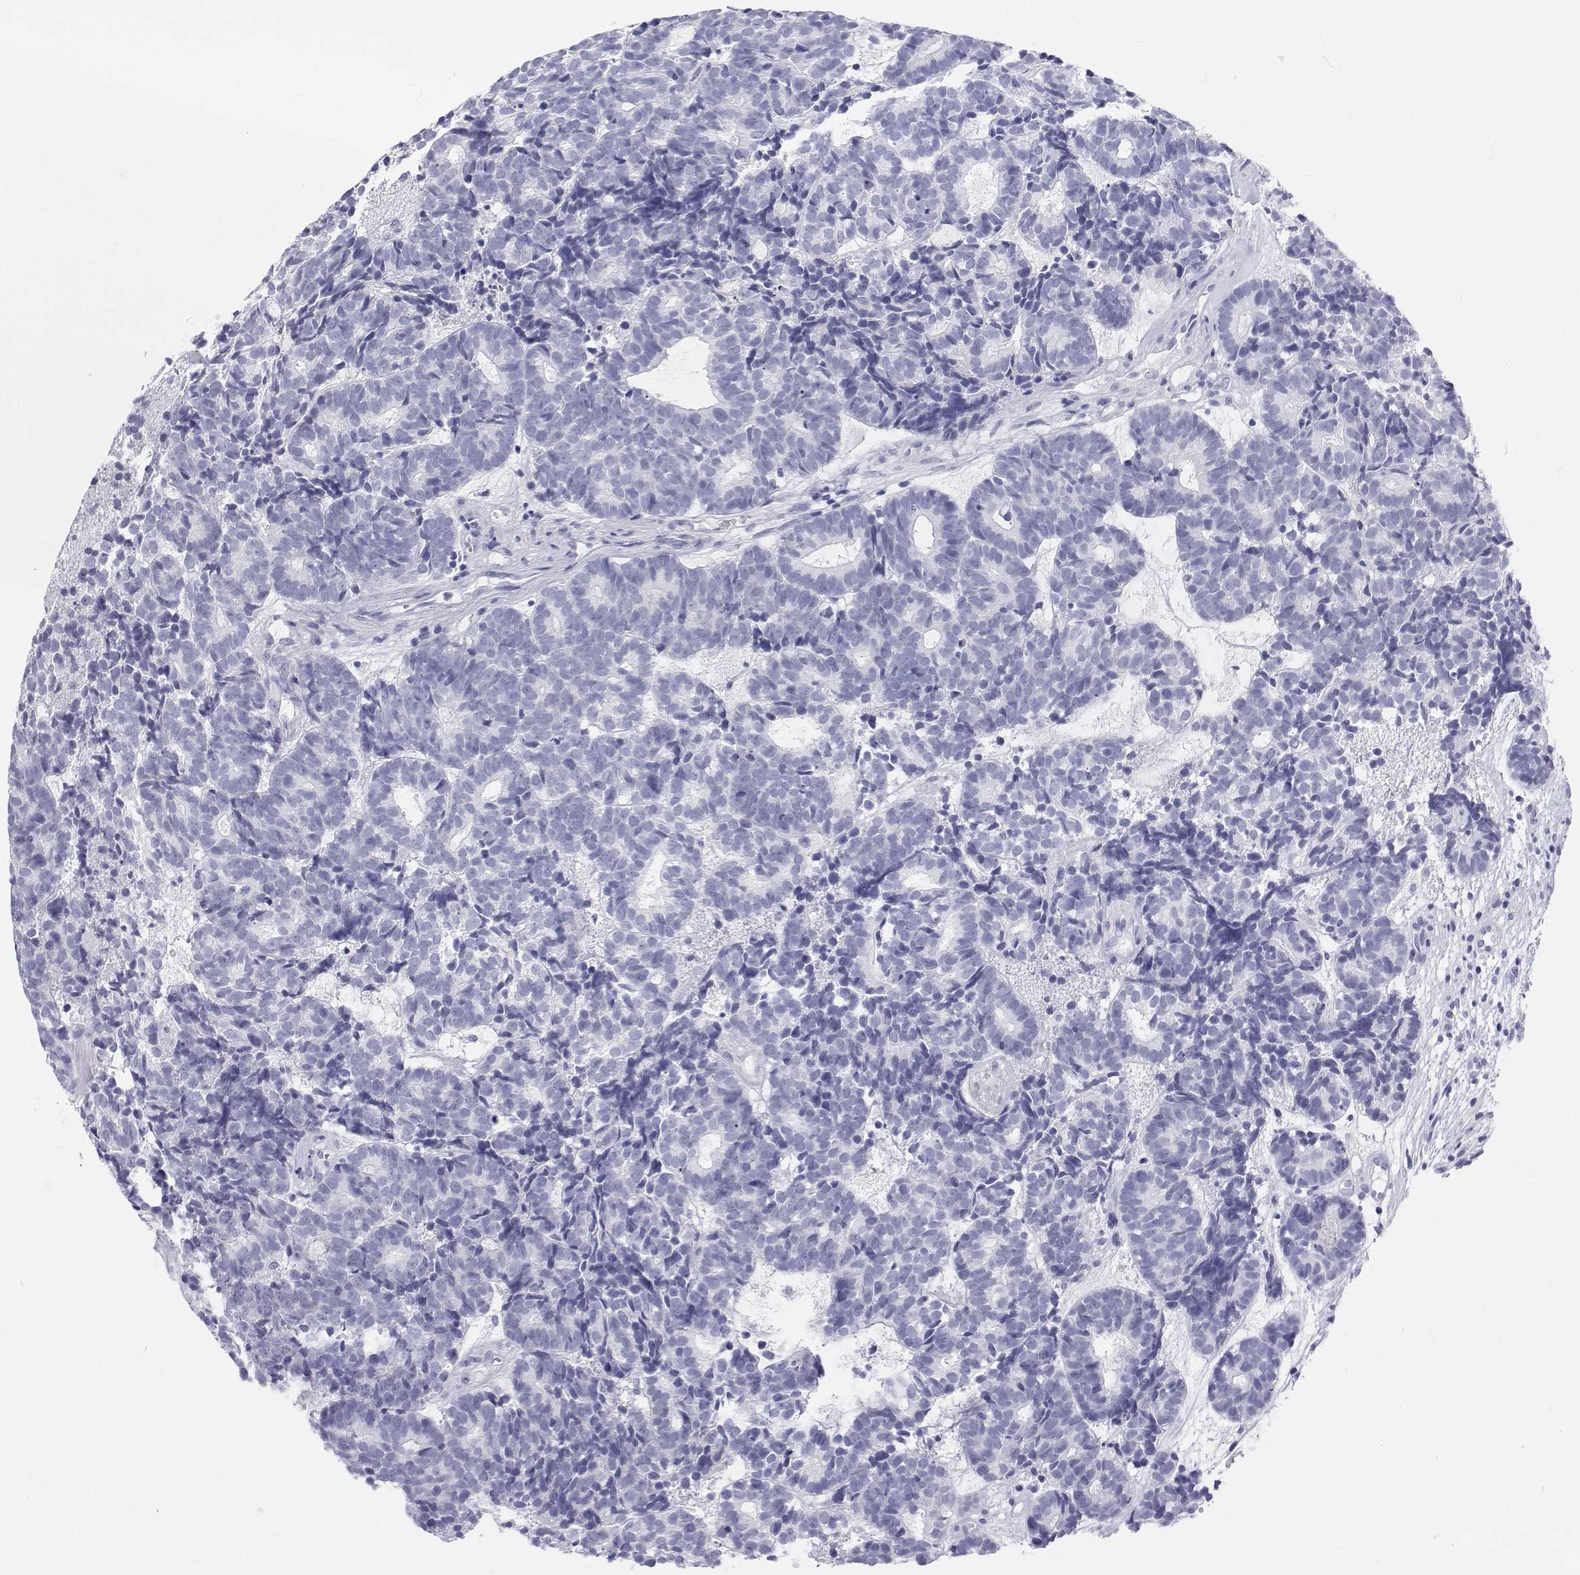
{"staining": {"intensity": "negative", "quantity": "none", "location": "none"}, "tissue": "head and neck cancer", "cell_type": "Tumor cells", "image_type": "cancer", "snomed": [{"axis": "morphology", "description": "Adenocarcinoma, NOS"}, {"axis": "topography", "description": "Head-Neck"}], "caption": "DAB (3,3'-diaminobenzidine) immunohistochemical staining of human adenocarcinoma (head and neck) reveals no significant staining in tumor cells.", "gene": "SFTPB", "patient": {"sex": "female", "age": 81}}